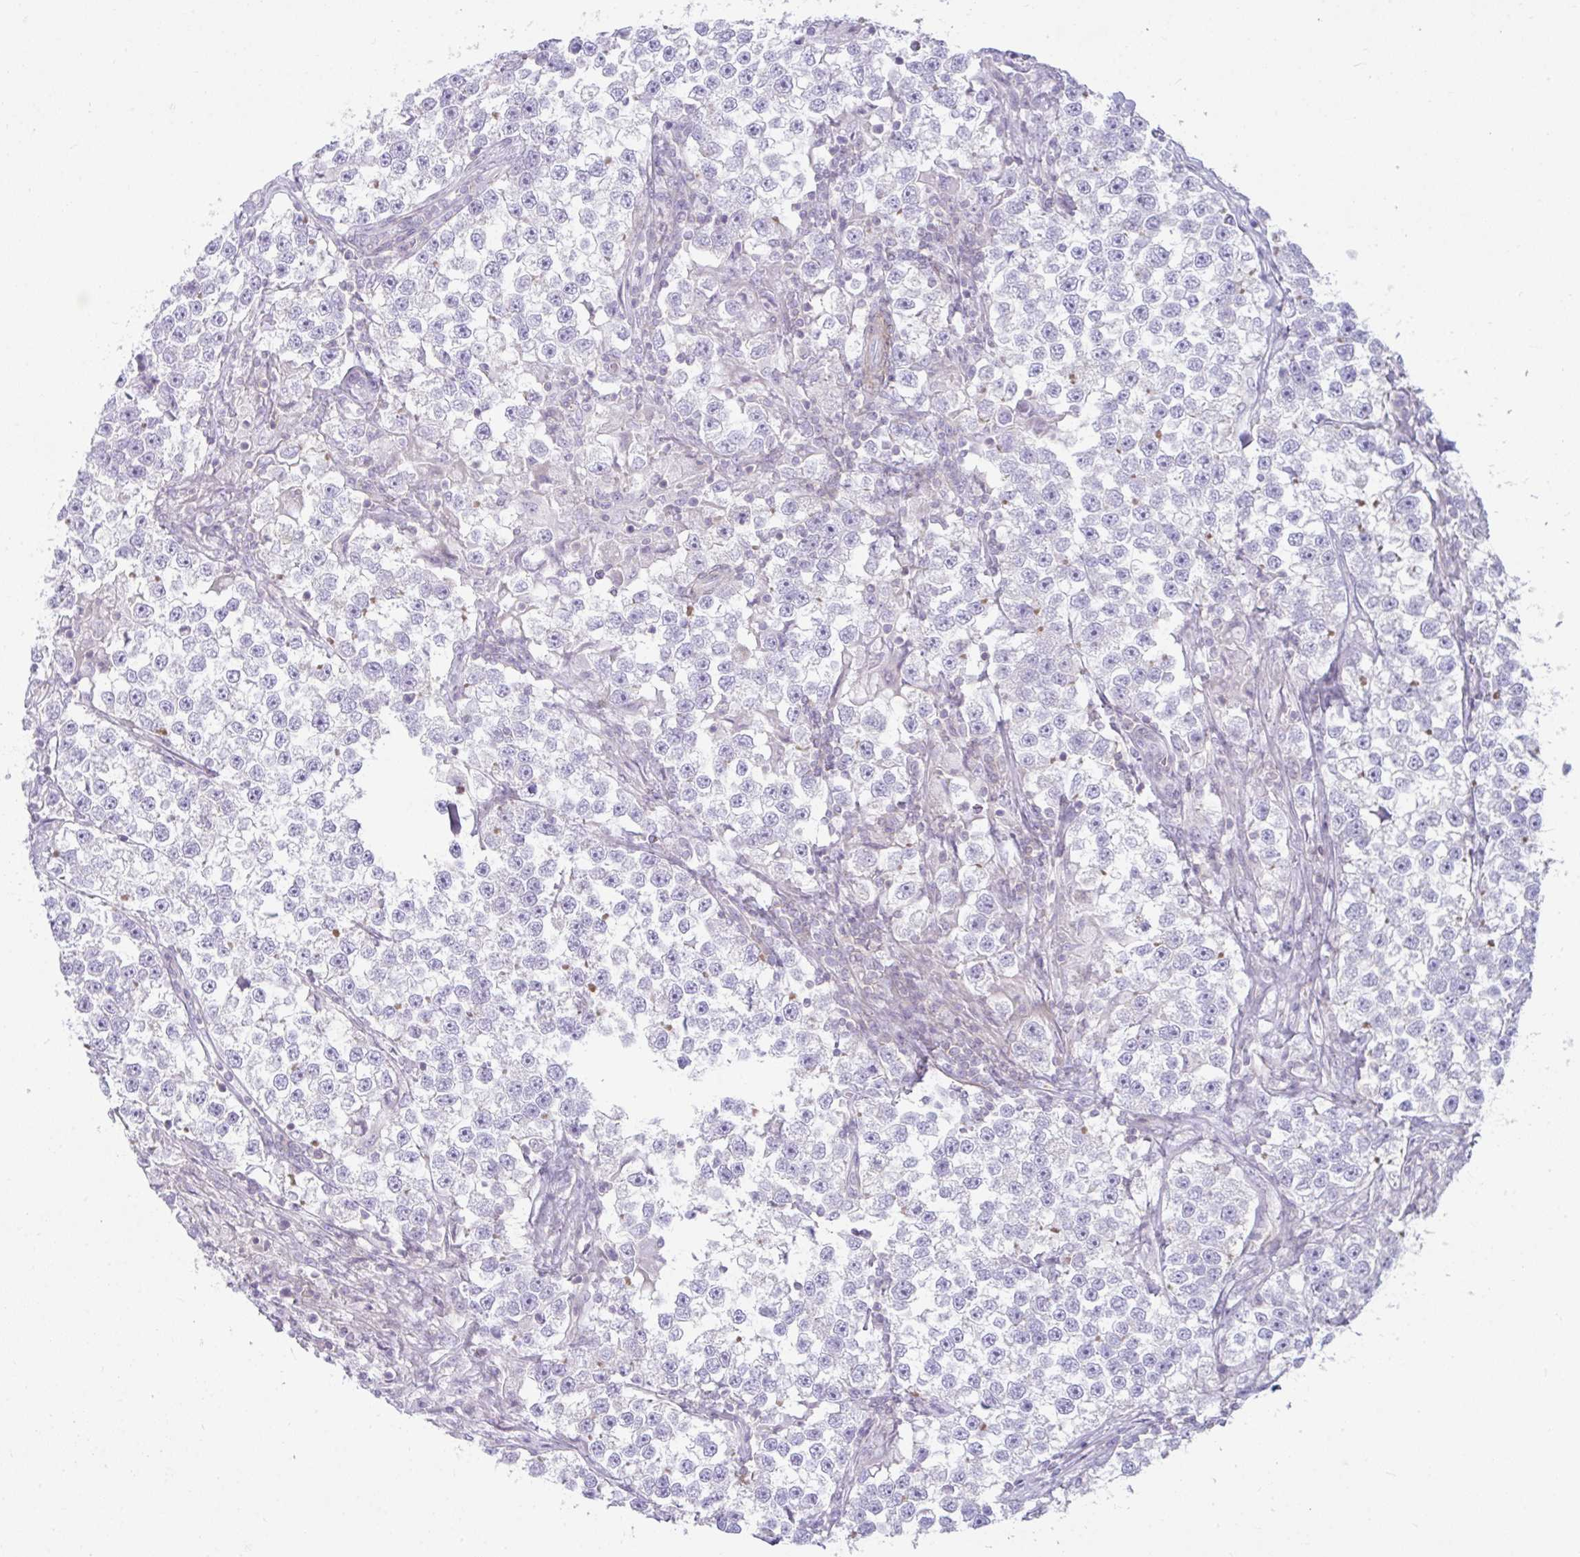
{"staining": {"intensity": "negative", "quantity": "none", "location": "none"}, "tissue": "testis cancer", "cell_type": "Tumor cells", "image_type": "cancer", "snomed": [{"axis": "morphology", "description": "Seminoma, NOS"}, {"axis": "topography", "description": "Testis"}], "caption": "Human testis seminoma stained for a protein using IHC demonstrates no positivity in tumor cells.", "gene": "CDRT15", "patient": {"sex": "male", "age": 46}}